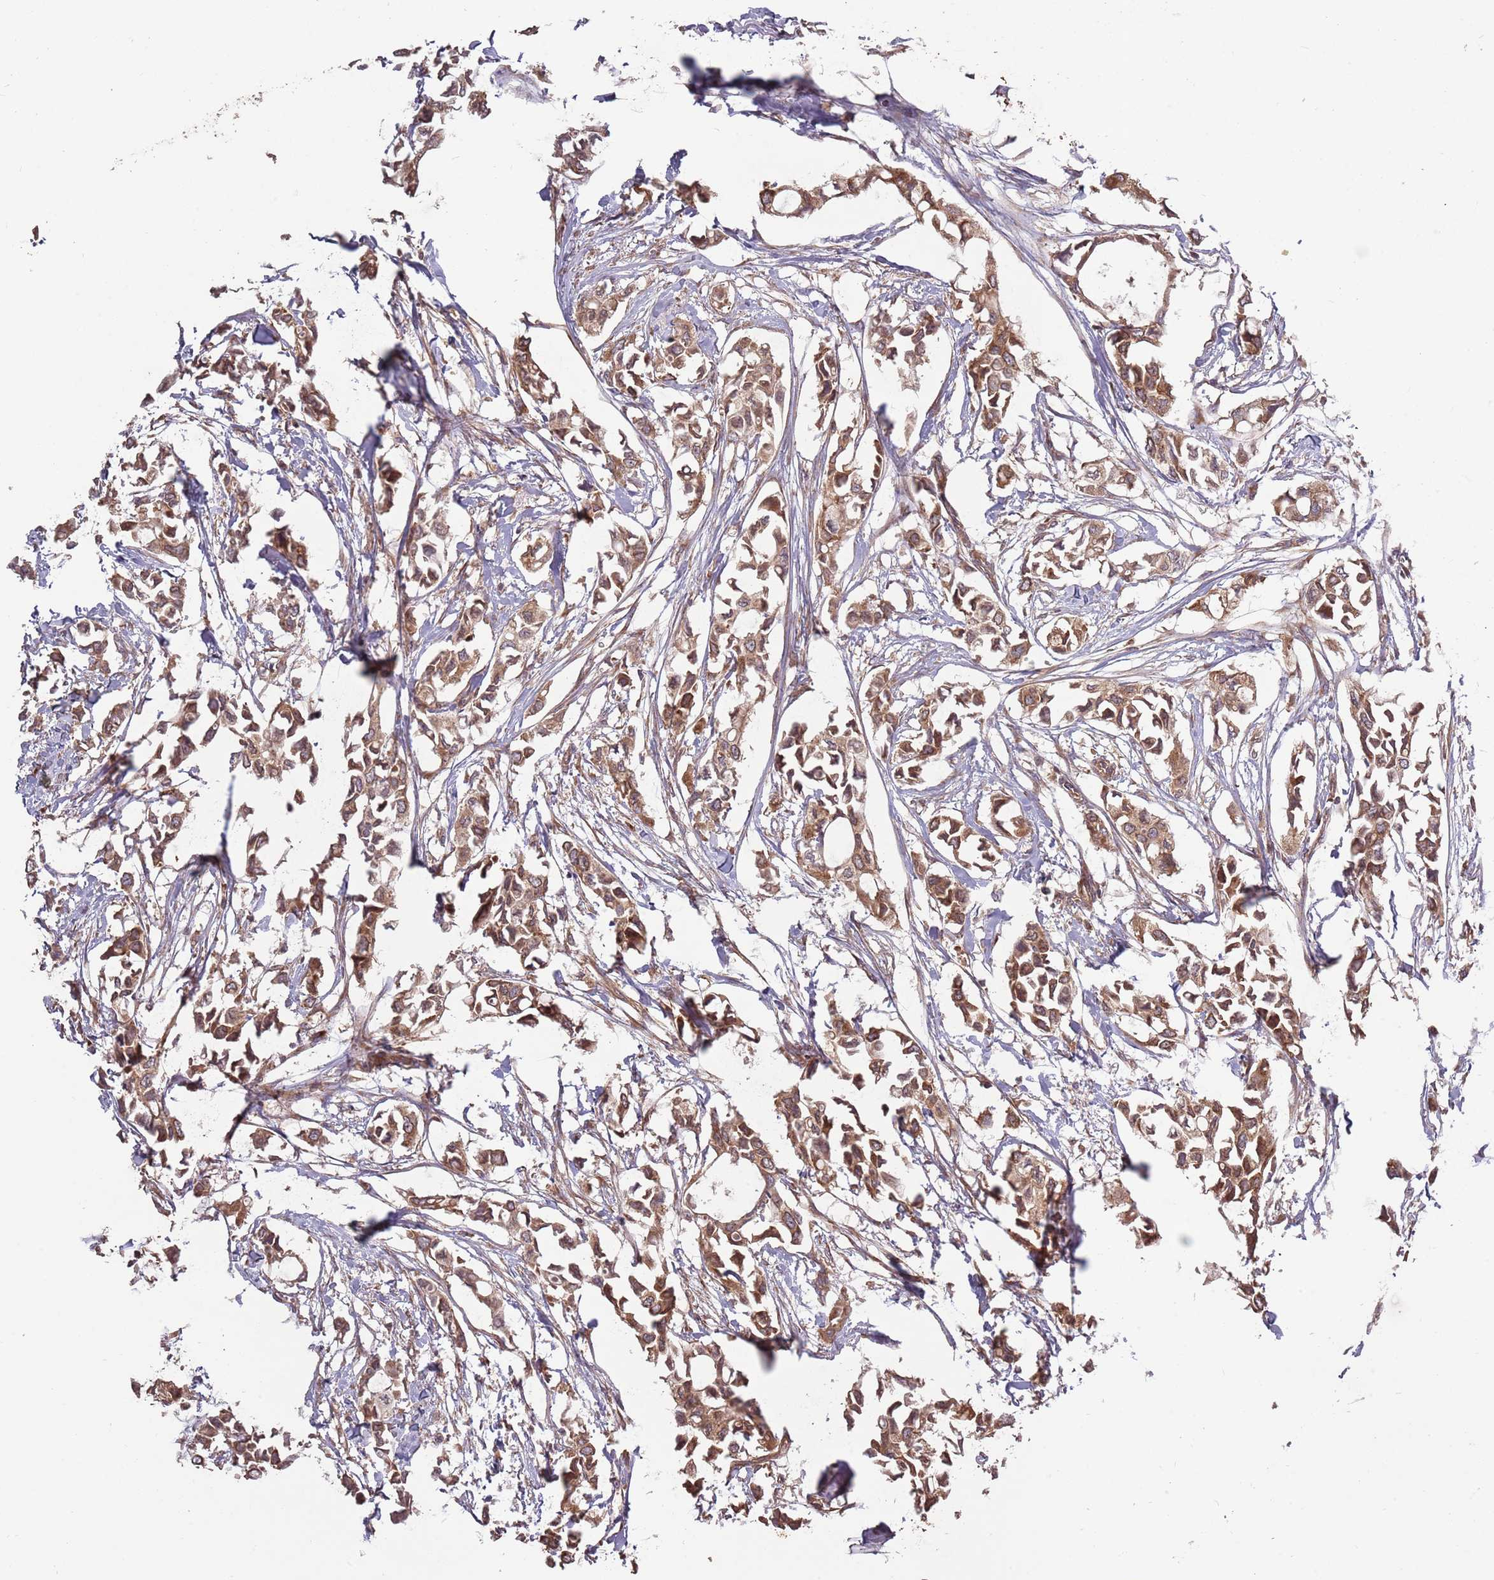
{"staining": {"intensity": "moderate", "quantity": ">75%", "location": "cytoplasmic/membranous"}, "tissue": "breast cancer", "cell_type": "Tumor cells", "image_type": "cancer", "snomed": [{"axis": "morphology", "description": "Duct carcinoma"}, {"axis": "topography", "description": "Breast"}], "caption": "Protein expression analysis of human breast invasive ductal carcinoma reveals moderate cytoplasmic/membranous expression in approximately >75% of tumor cells. The protein of interest is stained brown, and the nuclei are stained in blue (DAB IHC with brightfield microscopy, high magnification).", "gene": "PLD6", "patient": {"sex": "female", "age": 41}}